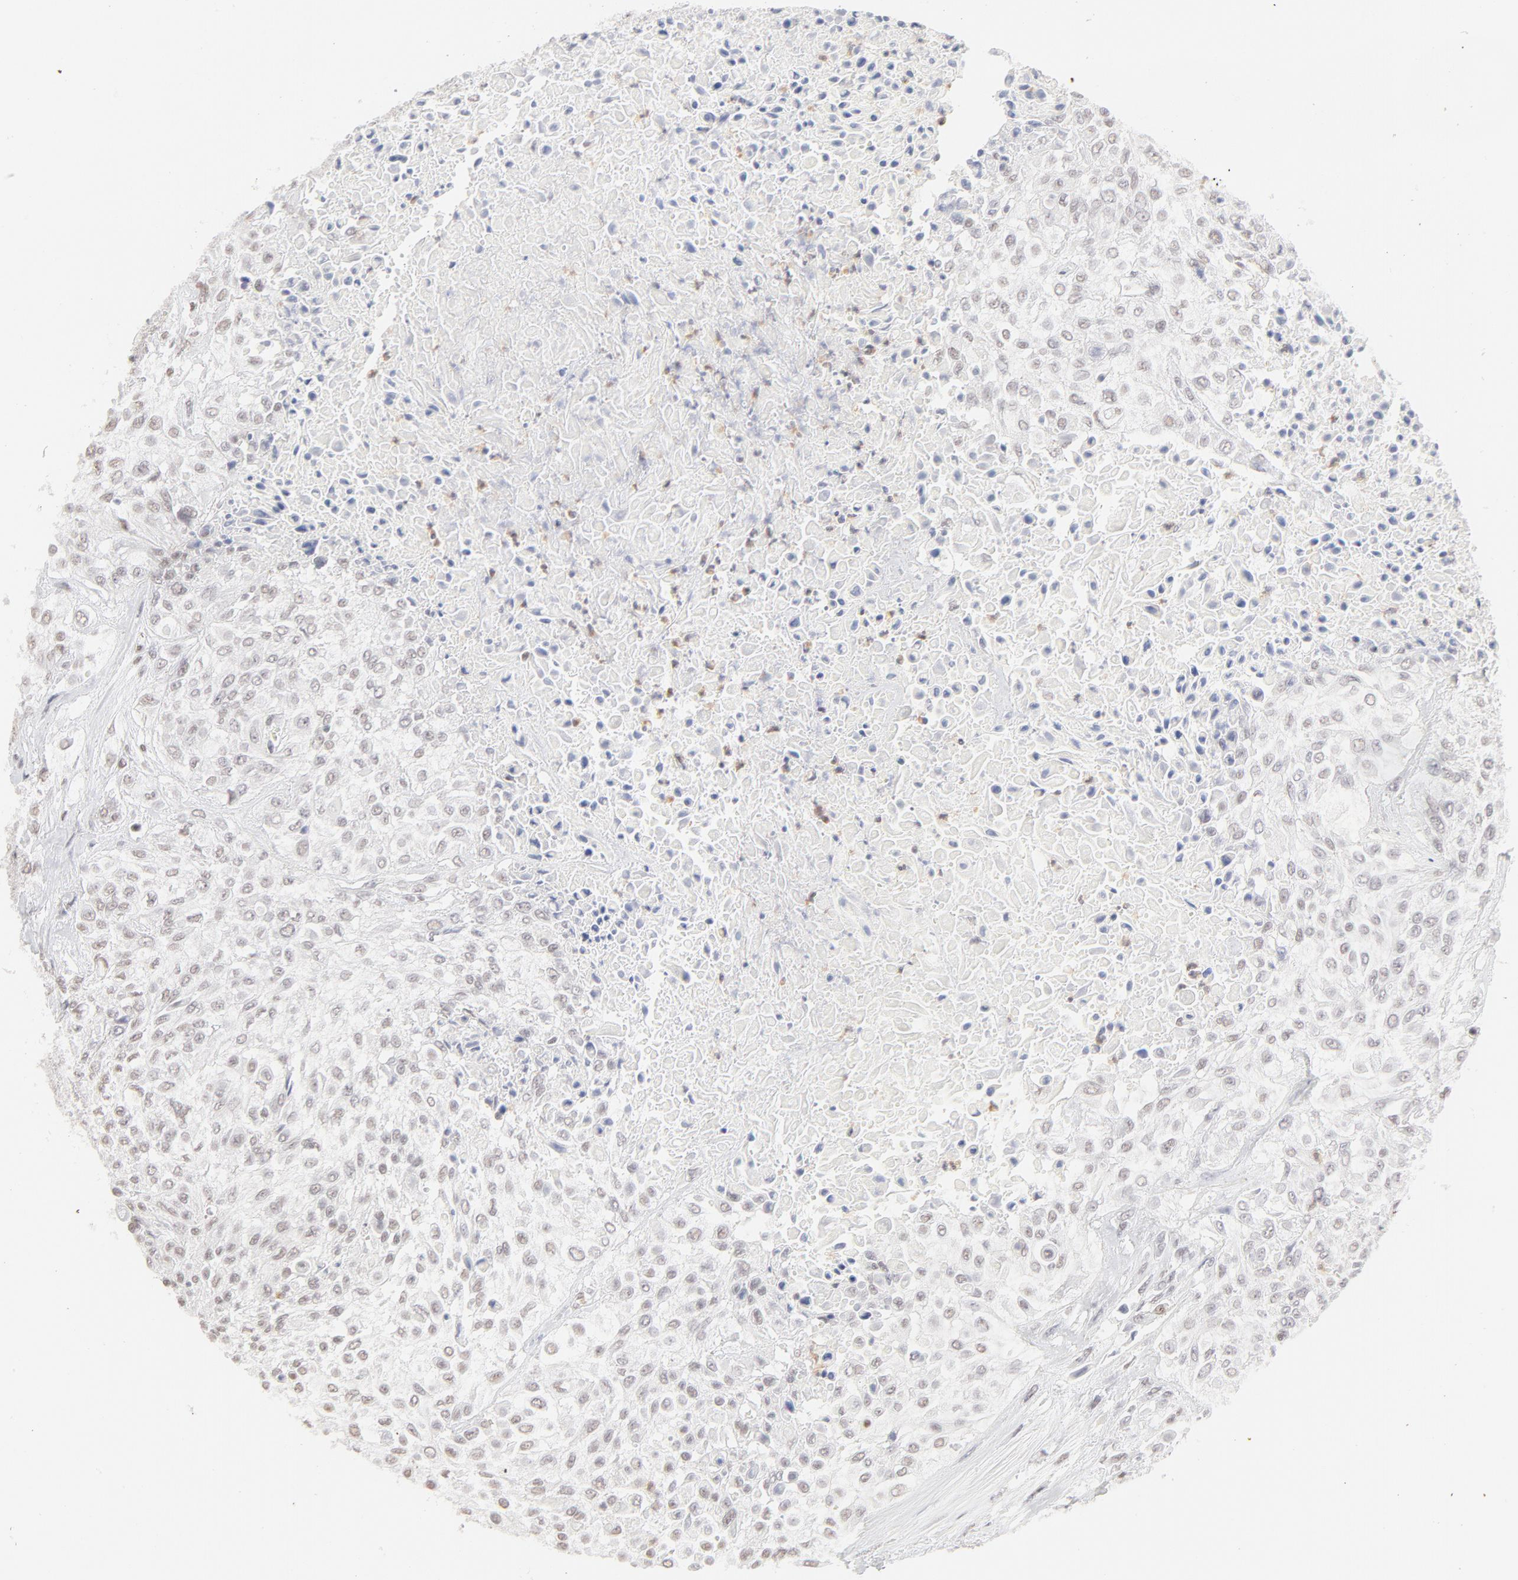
{"staining": {"intensity": "weak", "quantity": "<25%", "location": "nuclear"}, "tissue": "urothelial cancer", "cell_type": "Tumor cells", "image_type": "cancer", "snomed": [{"axis": "morphology", "description": "Urothelial carcinoma, High grade"}, {"axis": "topography", "description": "Urinary bladder"}], "caption": "Immunohistochemistry histopathology image of neoplastic tissue: human urothelial carcinoma (high-grade) stained with DAB reveals no significant protein positivity in tumor cells. (DAB immunohistochemistry with hematoxylin counter stain).", "gene": "PBX1", "patient": {"sex": "male", "age": 57}}